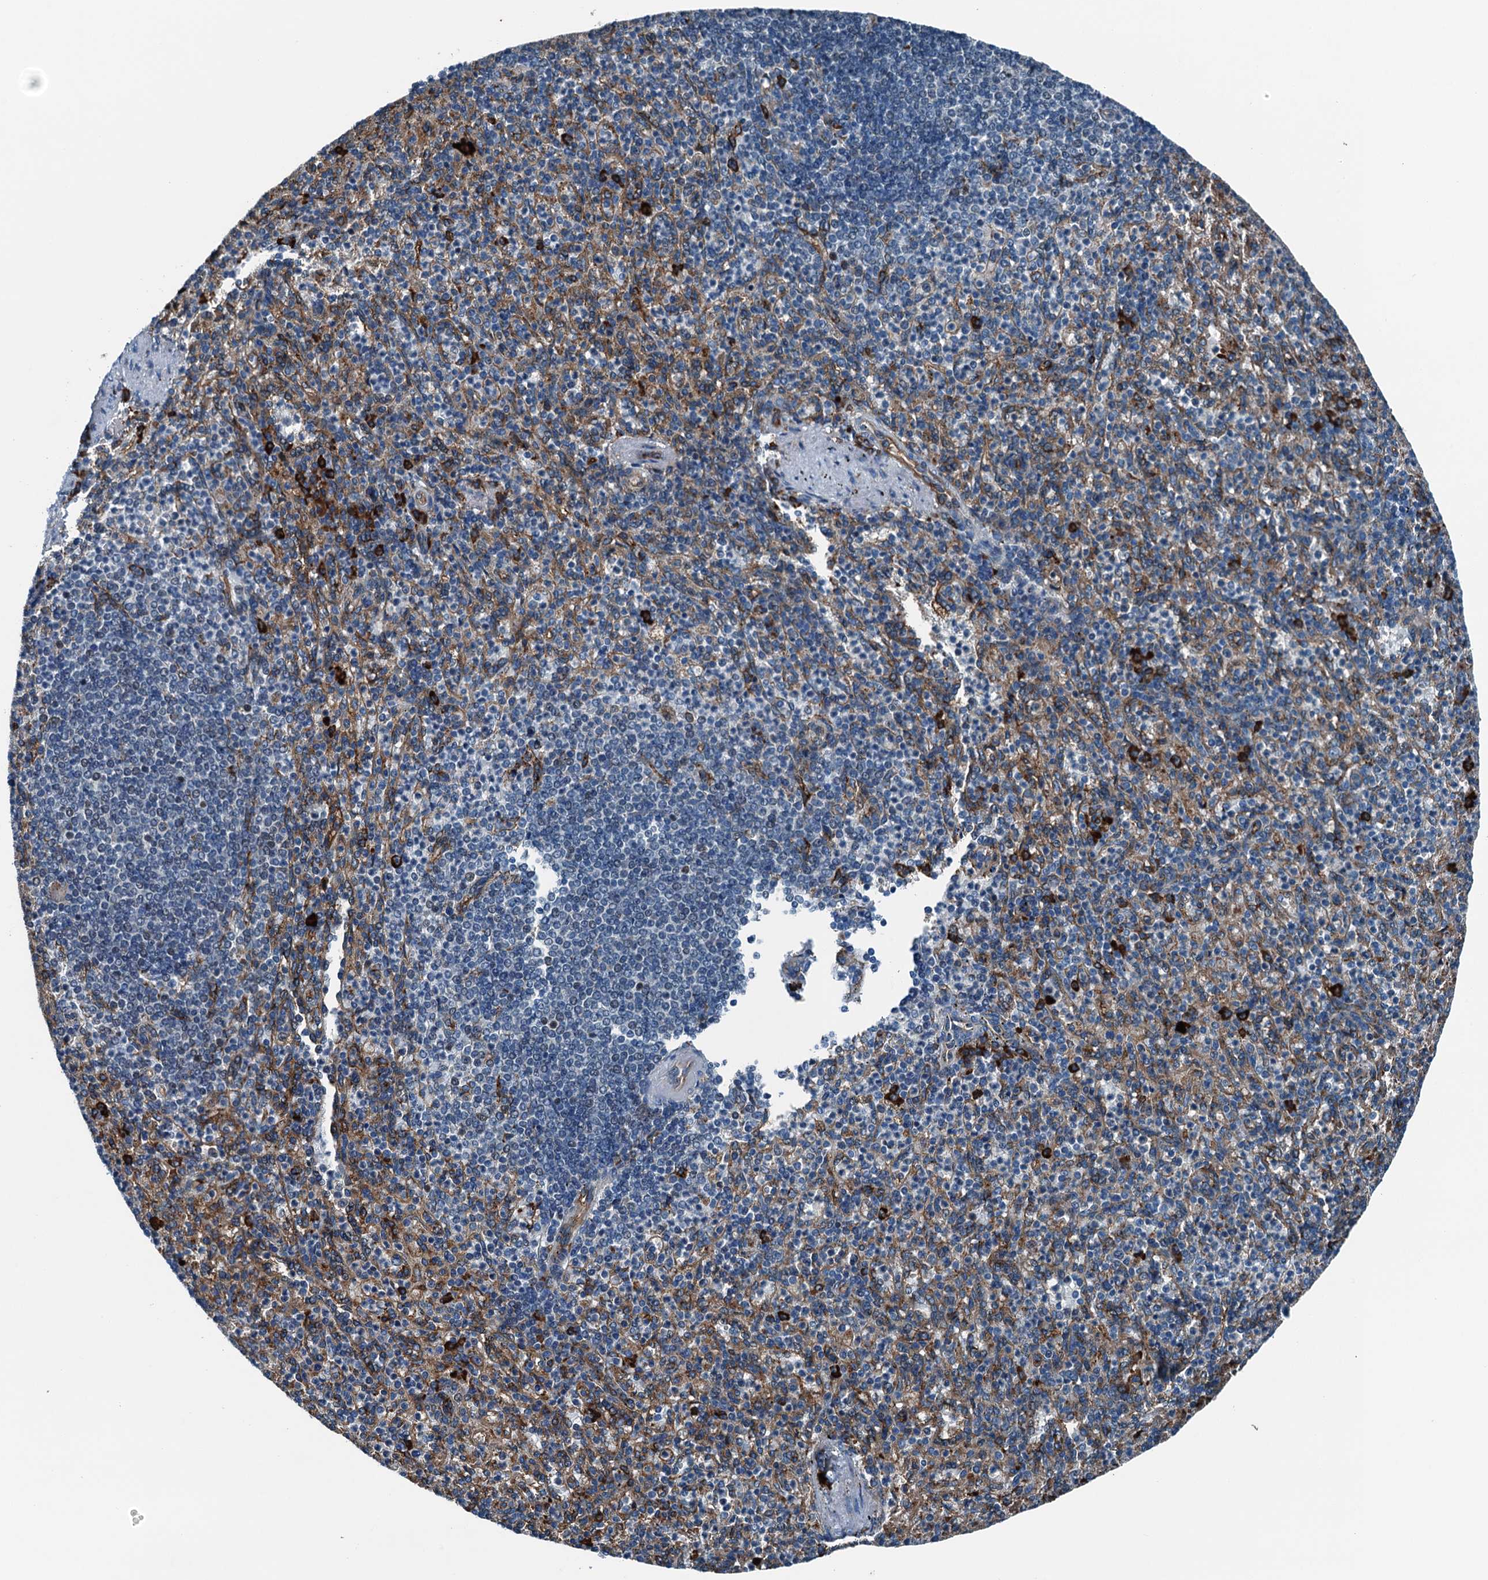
{"staining": {"intensity": "strong", "quantity": "<25%", "location": "cytoplasmic/membranous"}, "tissue": "spleen", "cell_type": "Cells in red pulp", "image_type": "normal", "snomed": [{"axis": "morphology", "description": "Normal tissue, NOS"}, {"axis": "topography", "description": "Spleen"}], "caption": "A brown stain shows strong cytoplasmic/membranous staining of a protein in cells in red pulp of normal spleen.", "gene": "TAMALIN", "patient": {"sex": "female", "age": 74}}